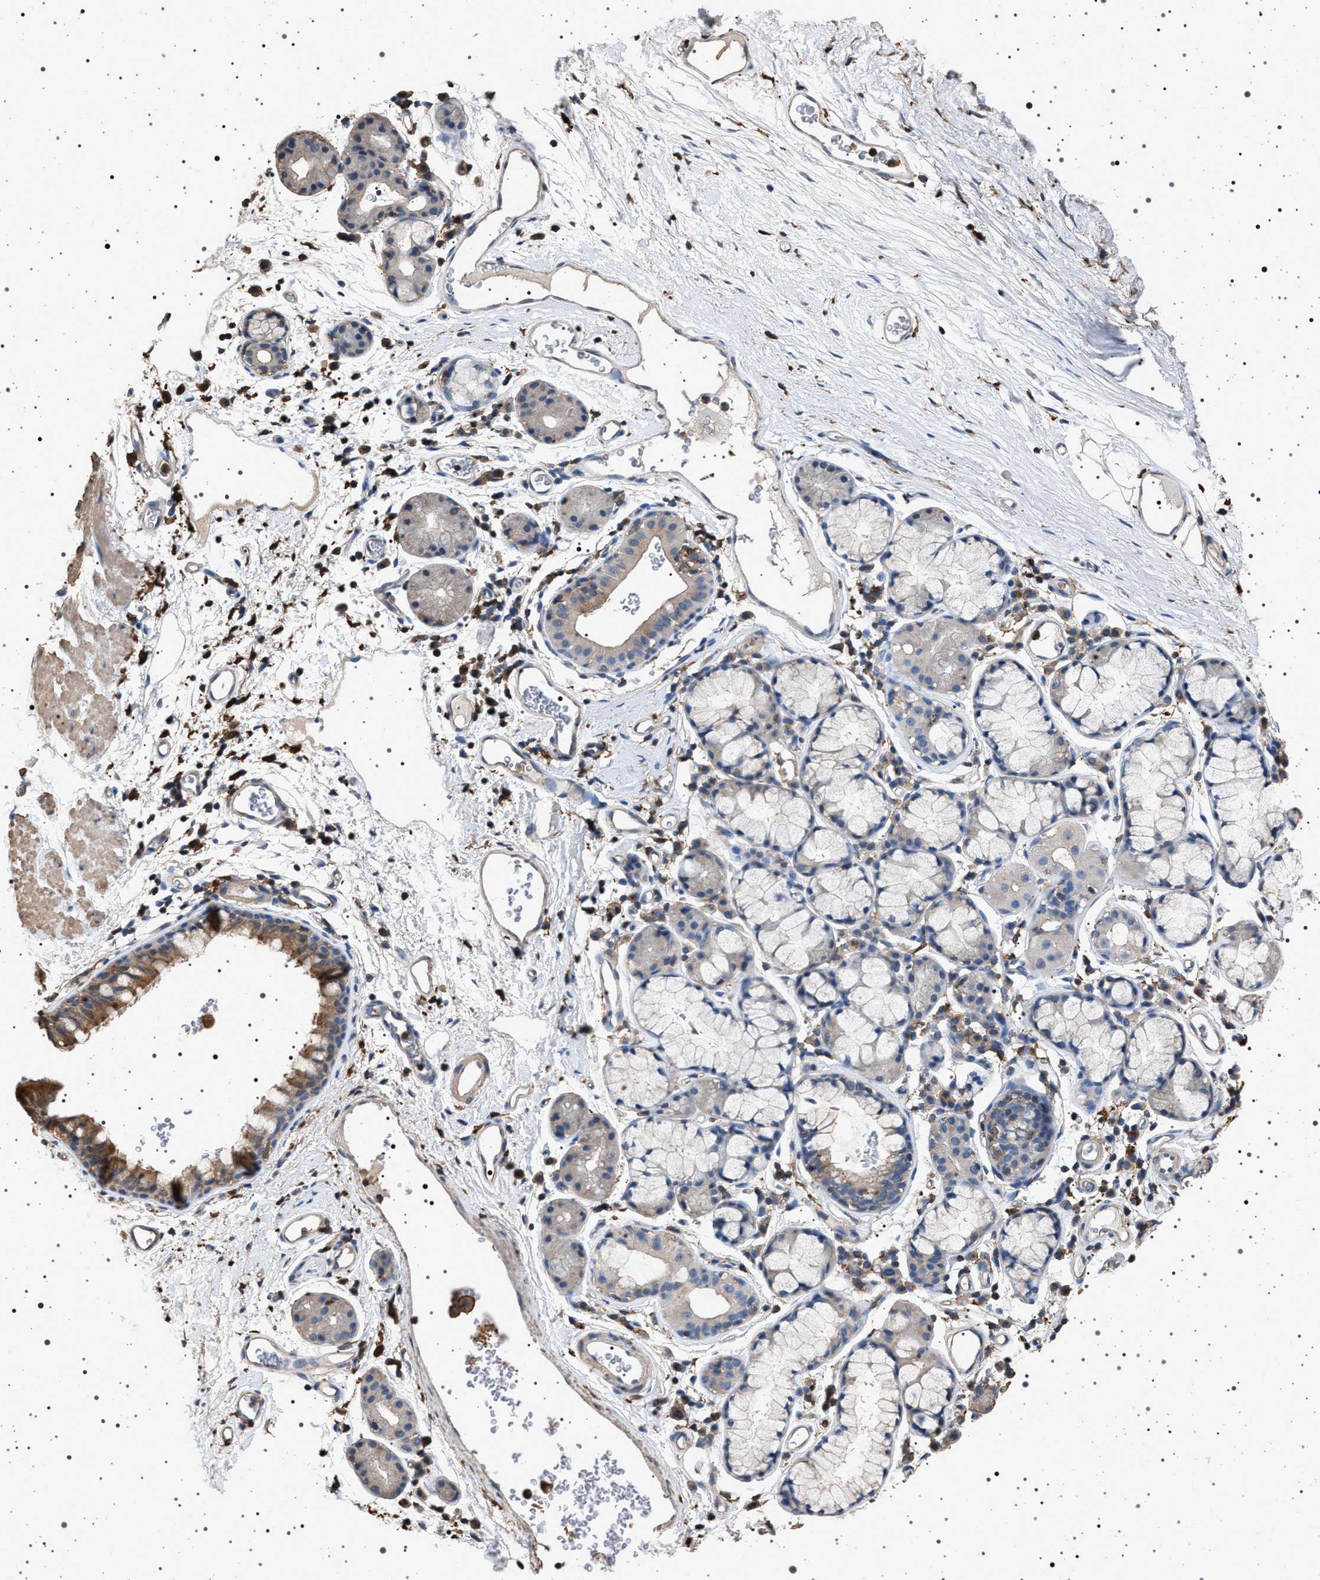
{"staining": {"intensity": "moderate", "quantity": ">75%", "location": "cytoplasmic/membranous"}, "tissue": "bronchus", "cell_type": "Respiratory epithelial cells", "image_type": "normal", "snomed": [{"axis": "morphology", "description": "Normal tissue, NOS"}, {"axis": "topography", "description": "Cartilage tissue"}, {"axis": "topography", "description": "Bronchus"}], "caption": "IHC of benign bronchus demonstrates medium levels of moderate cytoplasmic/membranous positivity in about >75% of respiratory epithelial cells.", "gene": "SMAP2", "patient": {"sex": "female", "age": 53}}